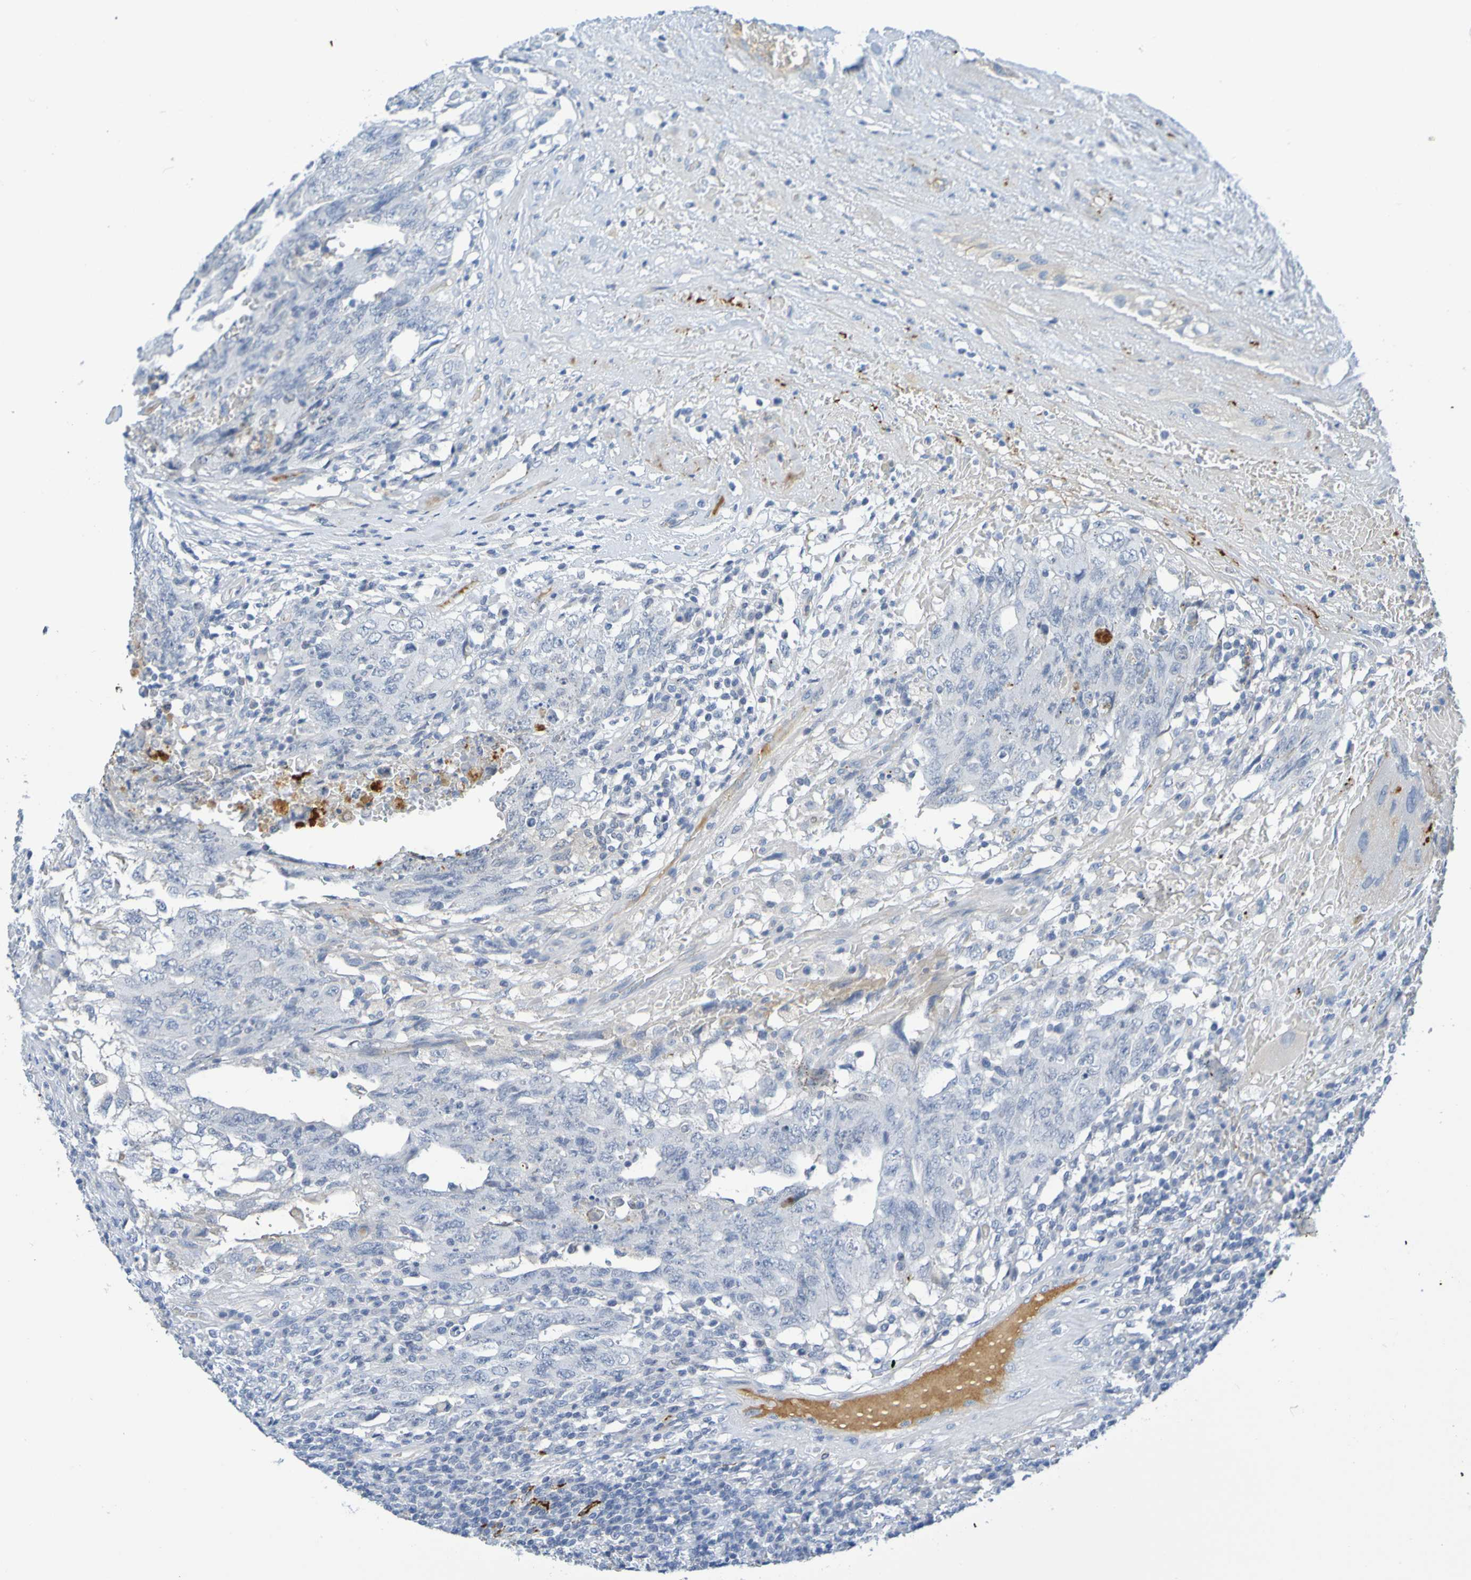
{"staining": {"intensity": "negative", "quantity": "none", "location": "none"}, "tissue": "testis cancer", "cell_type": "Tumor cells", "image_type": "cancer", "snomed": [{"axis": "morphology", "description": "Carcinoma, Embryonal, NOS"}, {"axis": "topography", "description": "Testis"}], "caption": "Immunohistochemical staining of testis cancer displays no significant expression in tumor cells.", "gene": "IL10", "patient": {"sex": "male", "age": 26}}